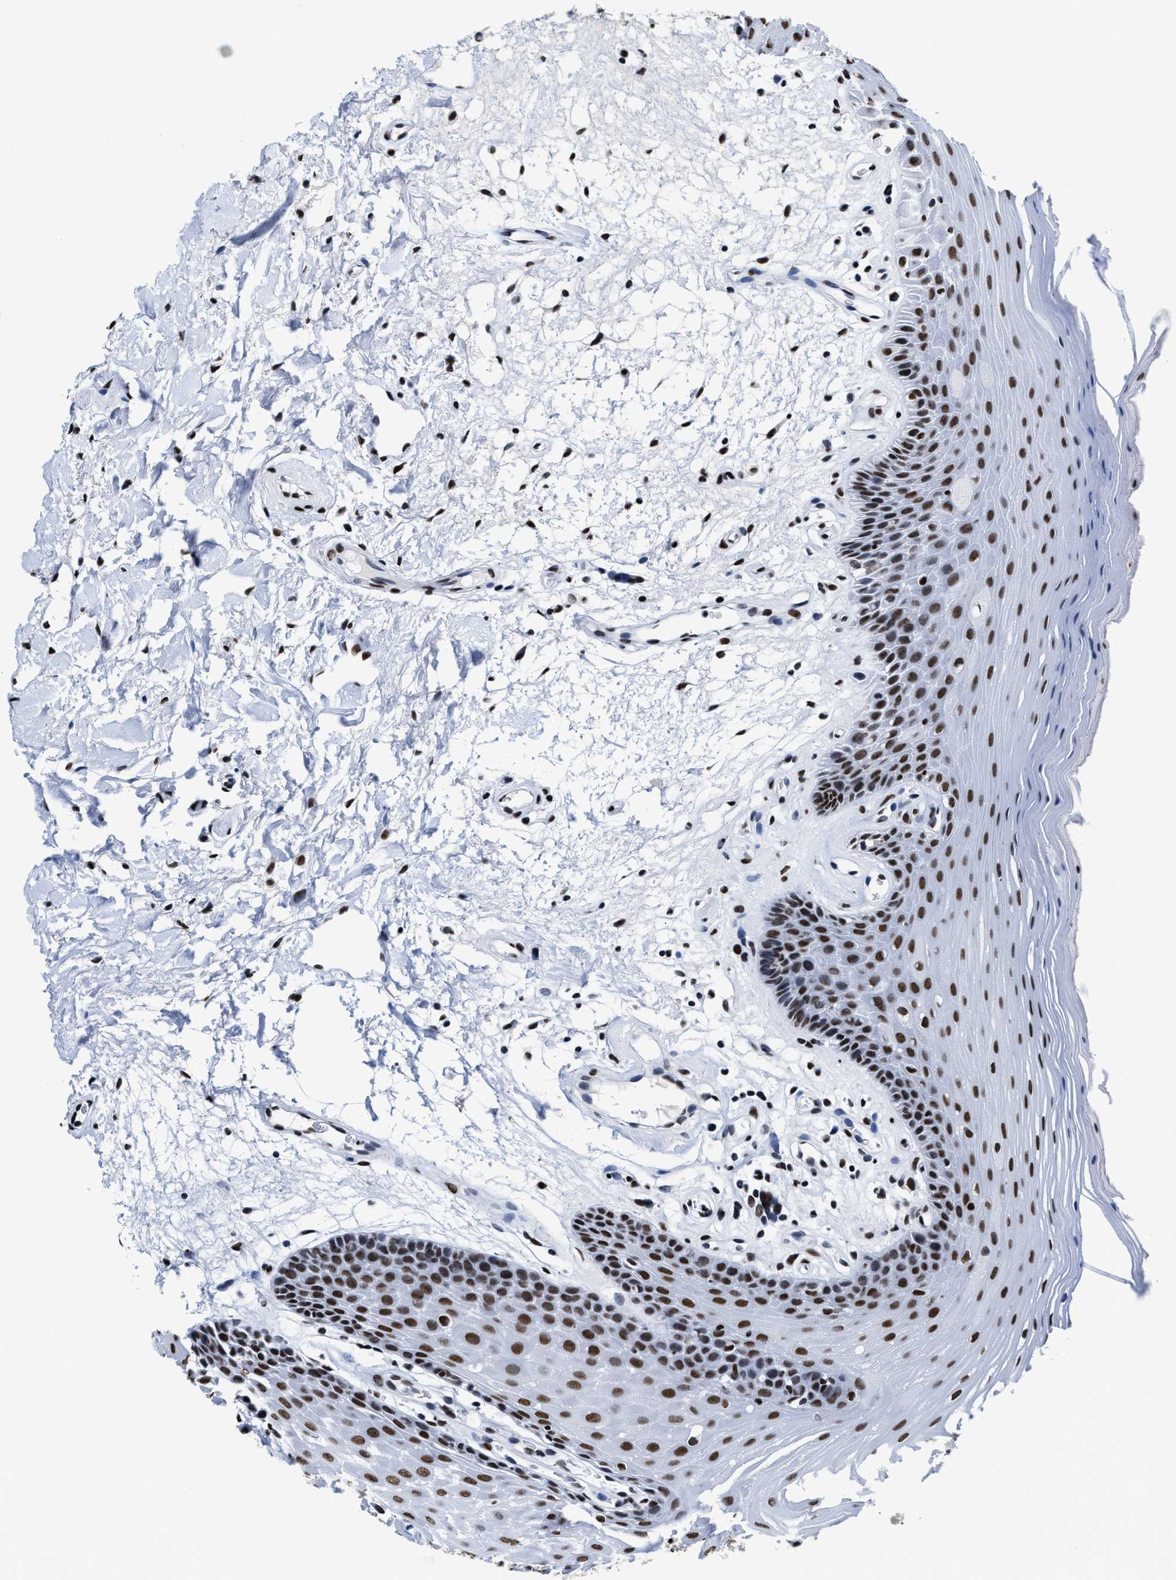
{"staining": {"intensity": "strong", "quantity": ">75%", "location": "nuclear"}, "tissue": "oral mucosa", "cell_type": "Squamous epithelial cells", "image_type": "normal", "snomed": [{"axis": "morphology", "description": "Normal tissue, NOS"}, {"axis": "morphology", "description": "Squamous cell carcinoma, NOS"}, {"axis": "topography", "description": "Oral tissue"}, {"axis": "topography", "description": "Head-Neck"}], "caption": "Immunohistochemistry staining of unremarkable oral mucosa, which shows high levels of strong nuclear expression in about >75% of squamous epithelial cells indicating strong nuclear protein expression. The staining was performed using DAB (brown) for protein detection and nuclei were counterstained in hematoxylin (blue).", "gene": "SMARCC2", "patient": {"sex": "male", "age": 71}}